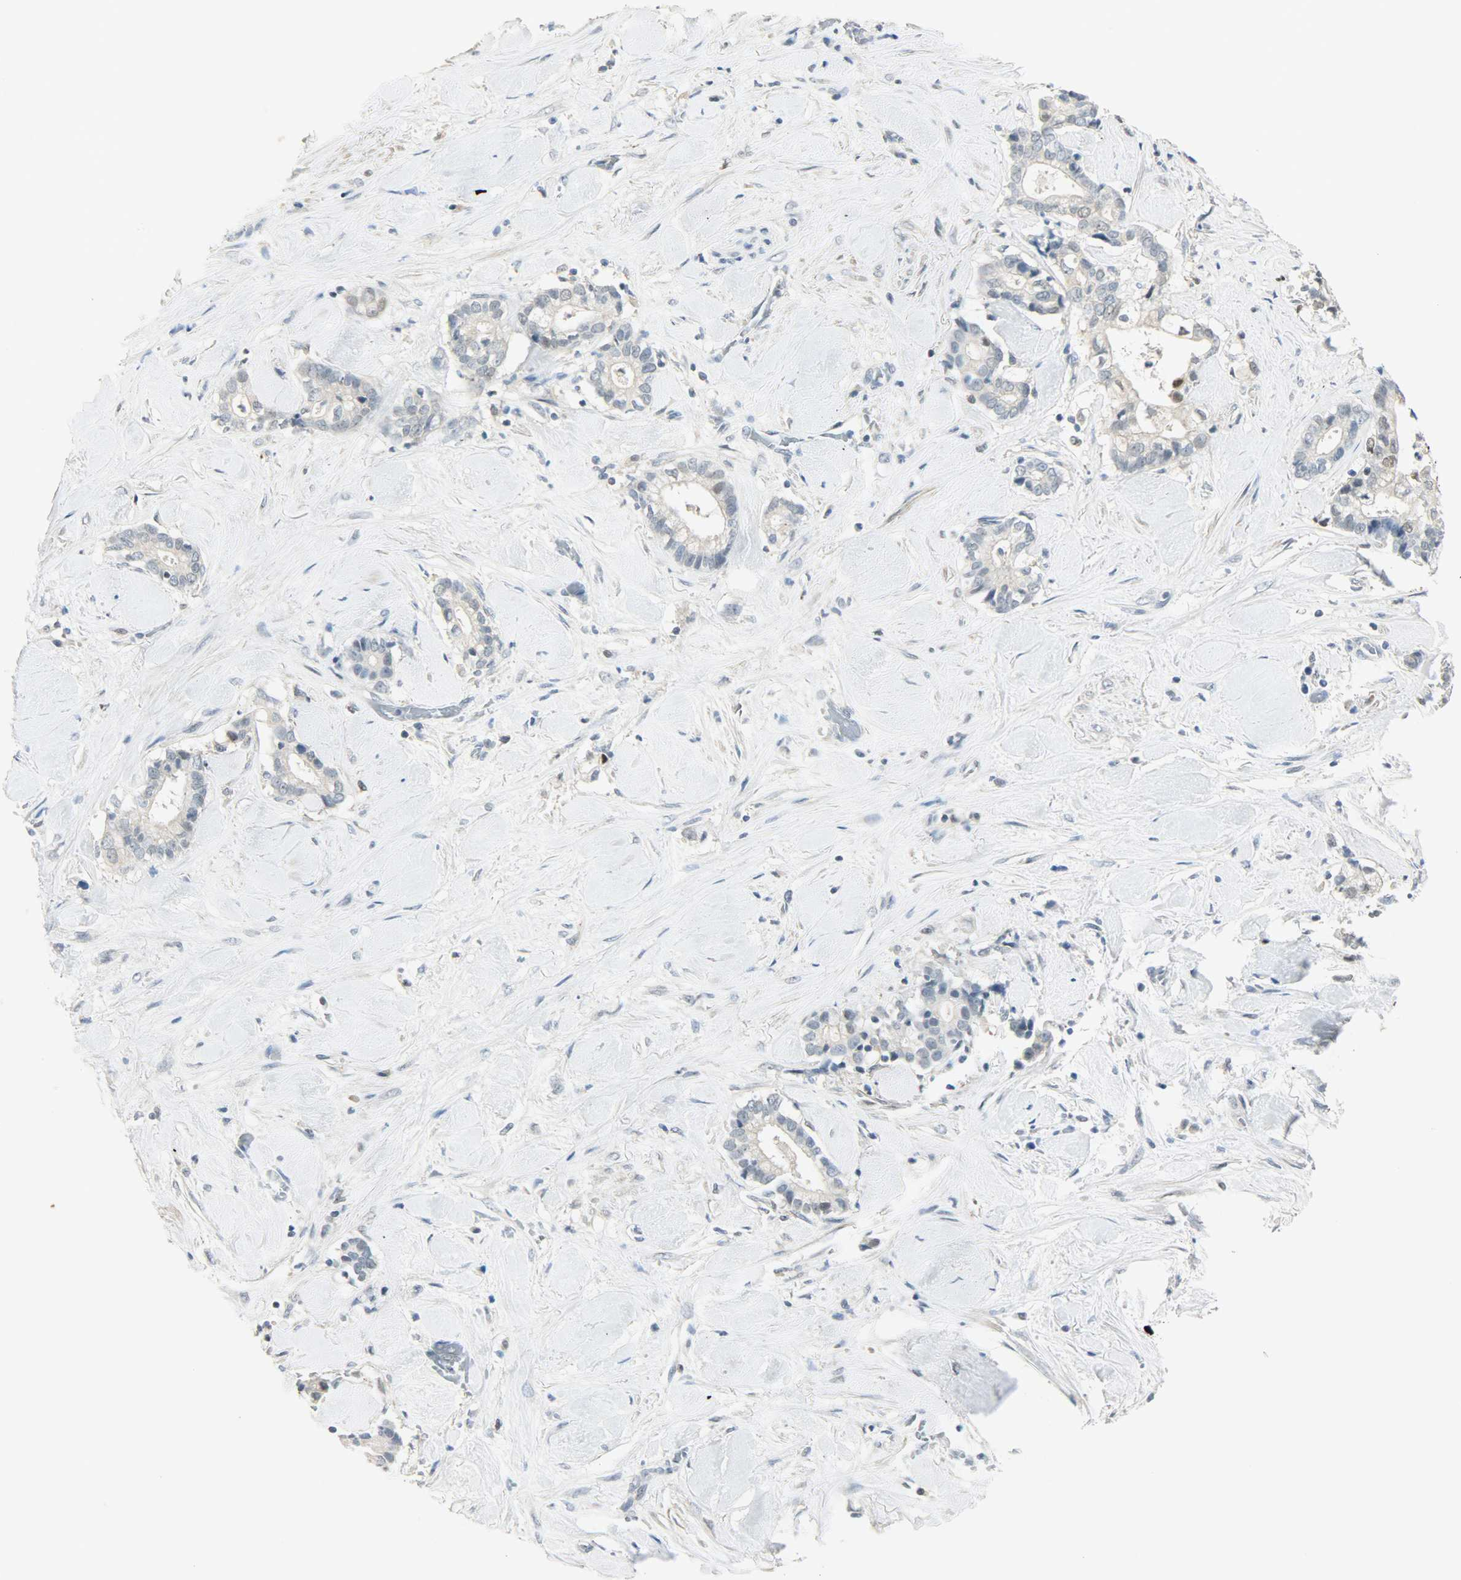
{"staining": {"intensity": "negative", "quantity": "none", "location": "none"}, "tissue": "liver cancer", "cell_type": "Tumor cells", "image_type": "cancer", "snomed": [{"axis": "morphology", "description": "Cholangiocarcinoma"}, {"axis": "topography", "description": "Liver"}], "caption": "Image shows no protein positivity in tumor cells of cholangiocarcinoma (liver) tissue.", "gene": "PPARG", "patient": {"sex": "male", "age": 57}}